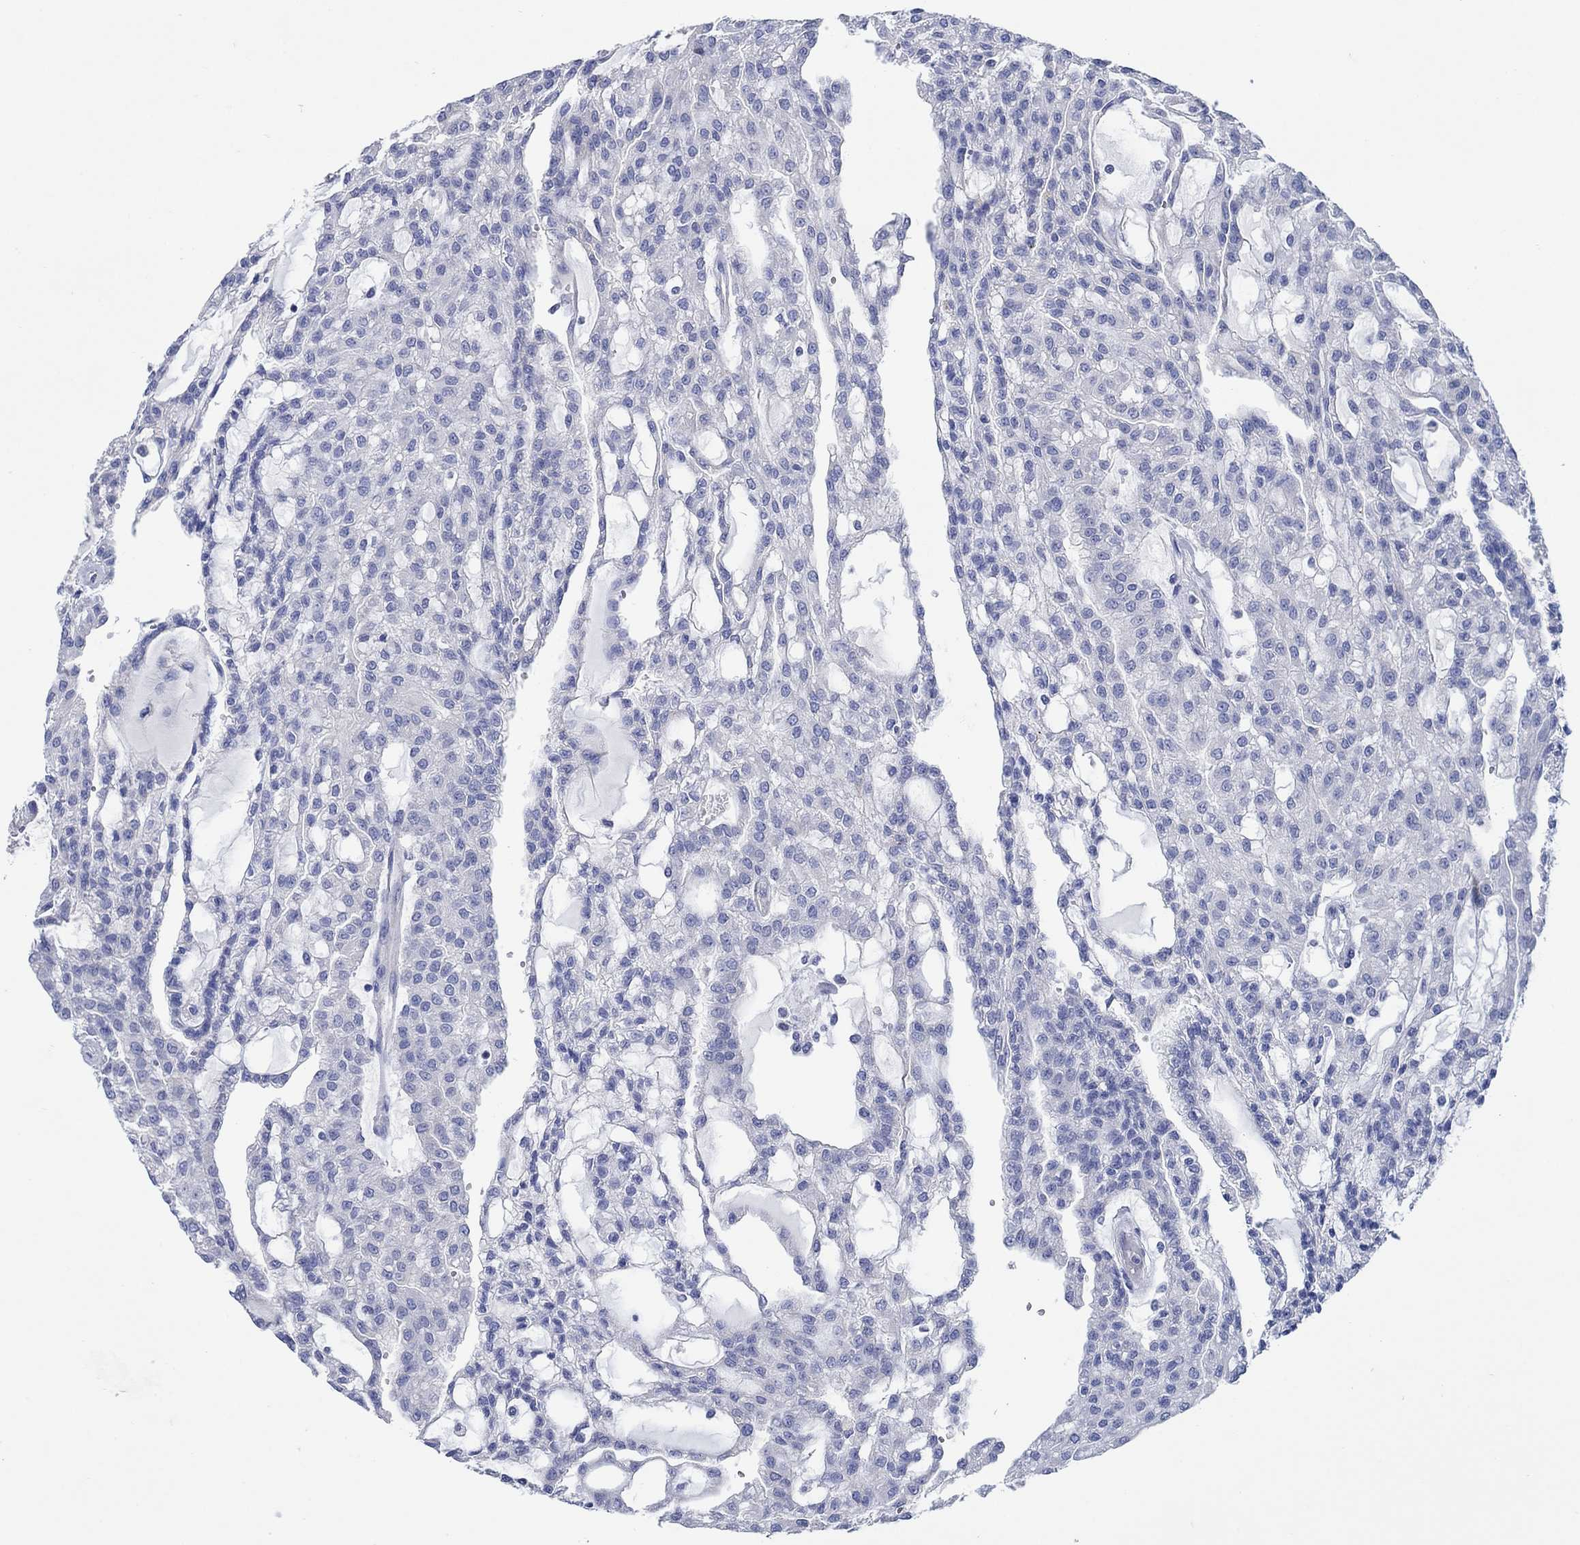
{"staining": {"intensity": "negative", "quantity": "none", "location": "none"}, "tissue": "renal cancer", "cell_type": "Tumor cells", "image_type": "cancer", "snomed": [{"axis": "morphology", "description": "Adenocarcinoma, NOS"}, {"axis": "topography", "description": "Kidney"}], "caption": "Tumor cells show no significant protein expression in adenocarcinoma (renal).", "gene": "TRIM16", "patient": {"sex": "male", "age": 63}}